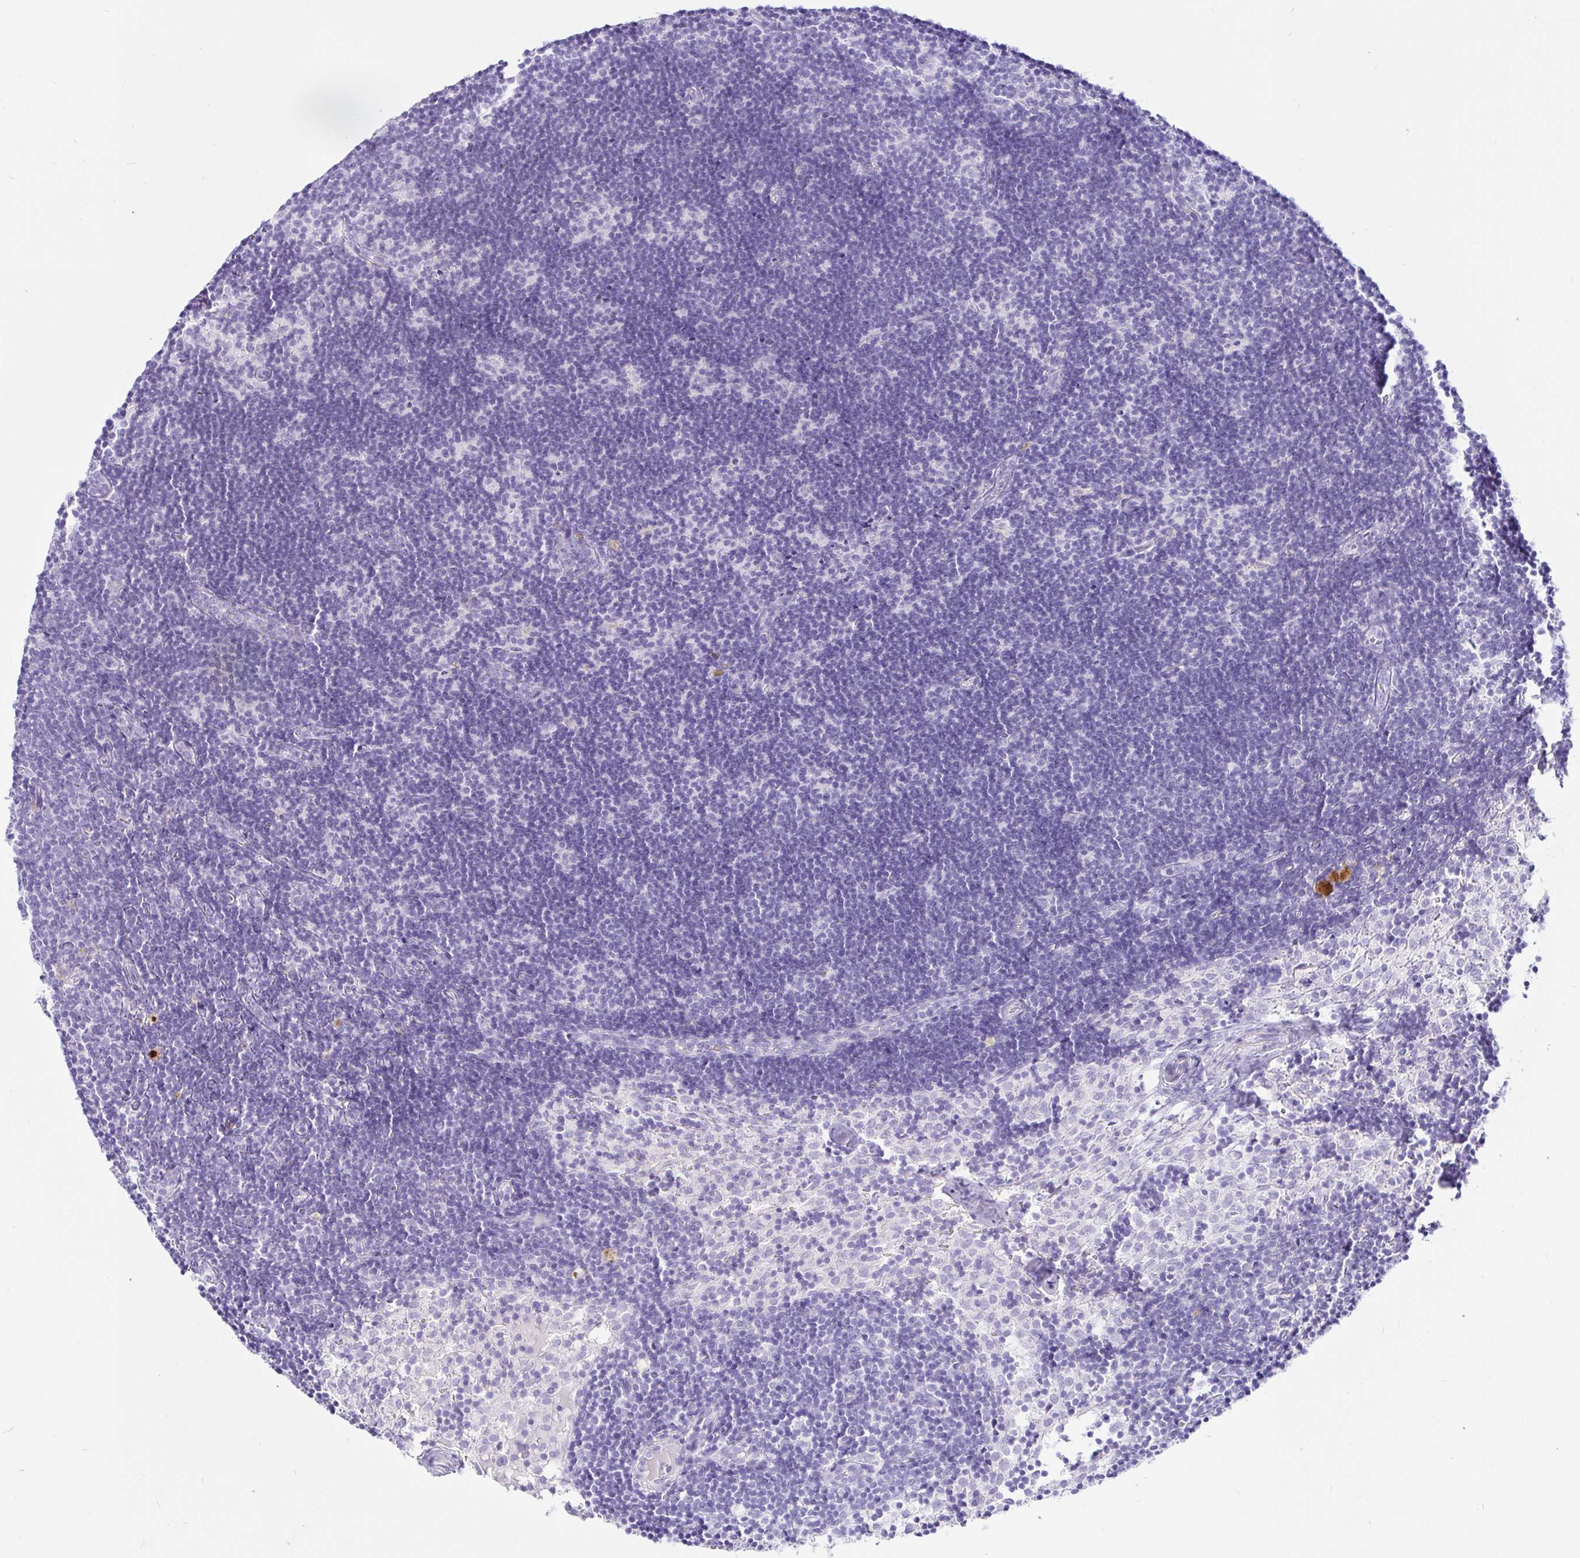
{"staining": {"intensity": "negative", "quantity": "none", "location": "none"}, "tissue": "lymph node", "cell_type": "Germinal center cells", "image_type": "normal", "snomed": [{"axis": "morphology", "description": "Normal tissue, NOS"}, {"axis": "topography", "description": "Lymph node"}], "caption": "IHC photomicrograph of benign lymph node: lymph node stained with DAB reveals no significant protein staining in germinal center cells.", "gene": "PAX8", "patient": {"sex": "female", "age": 31}}